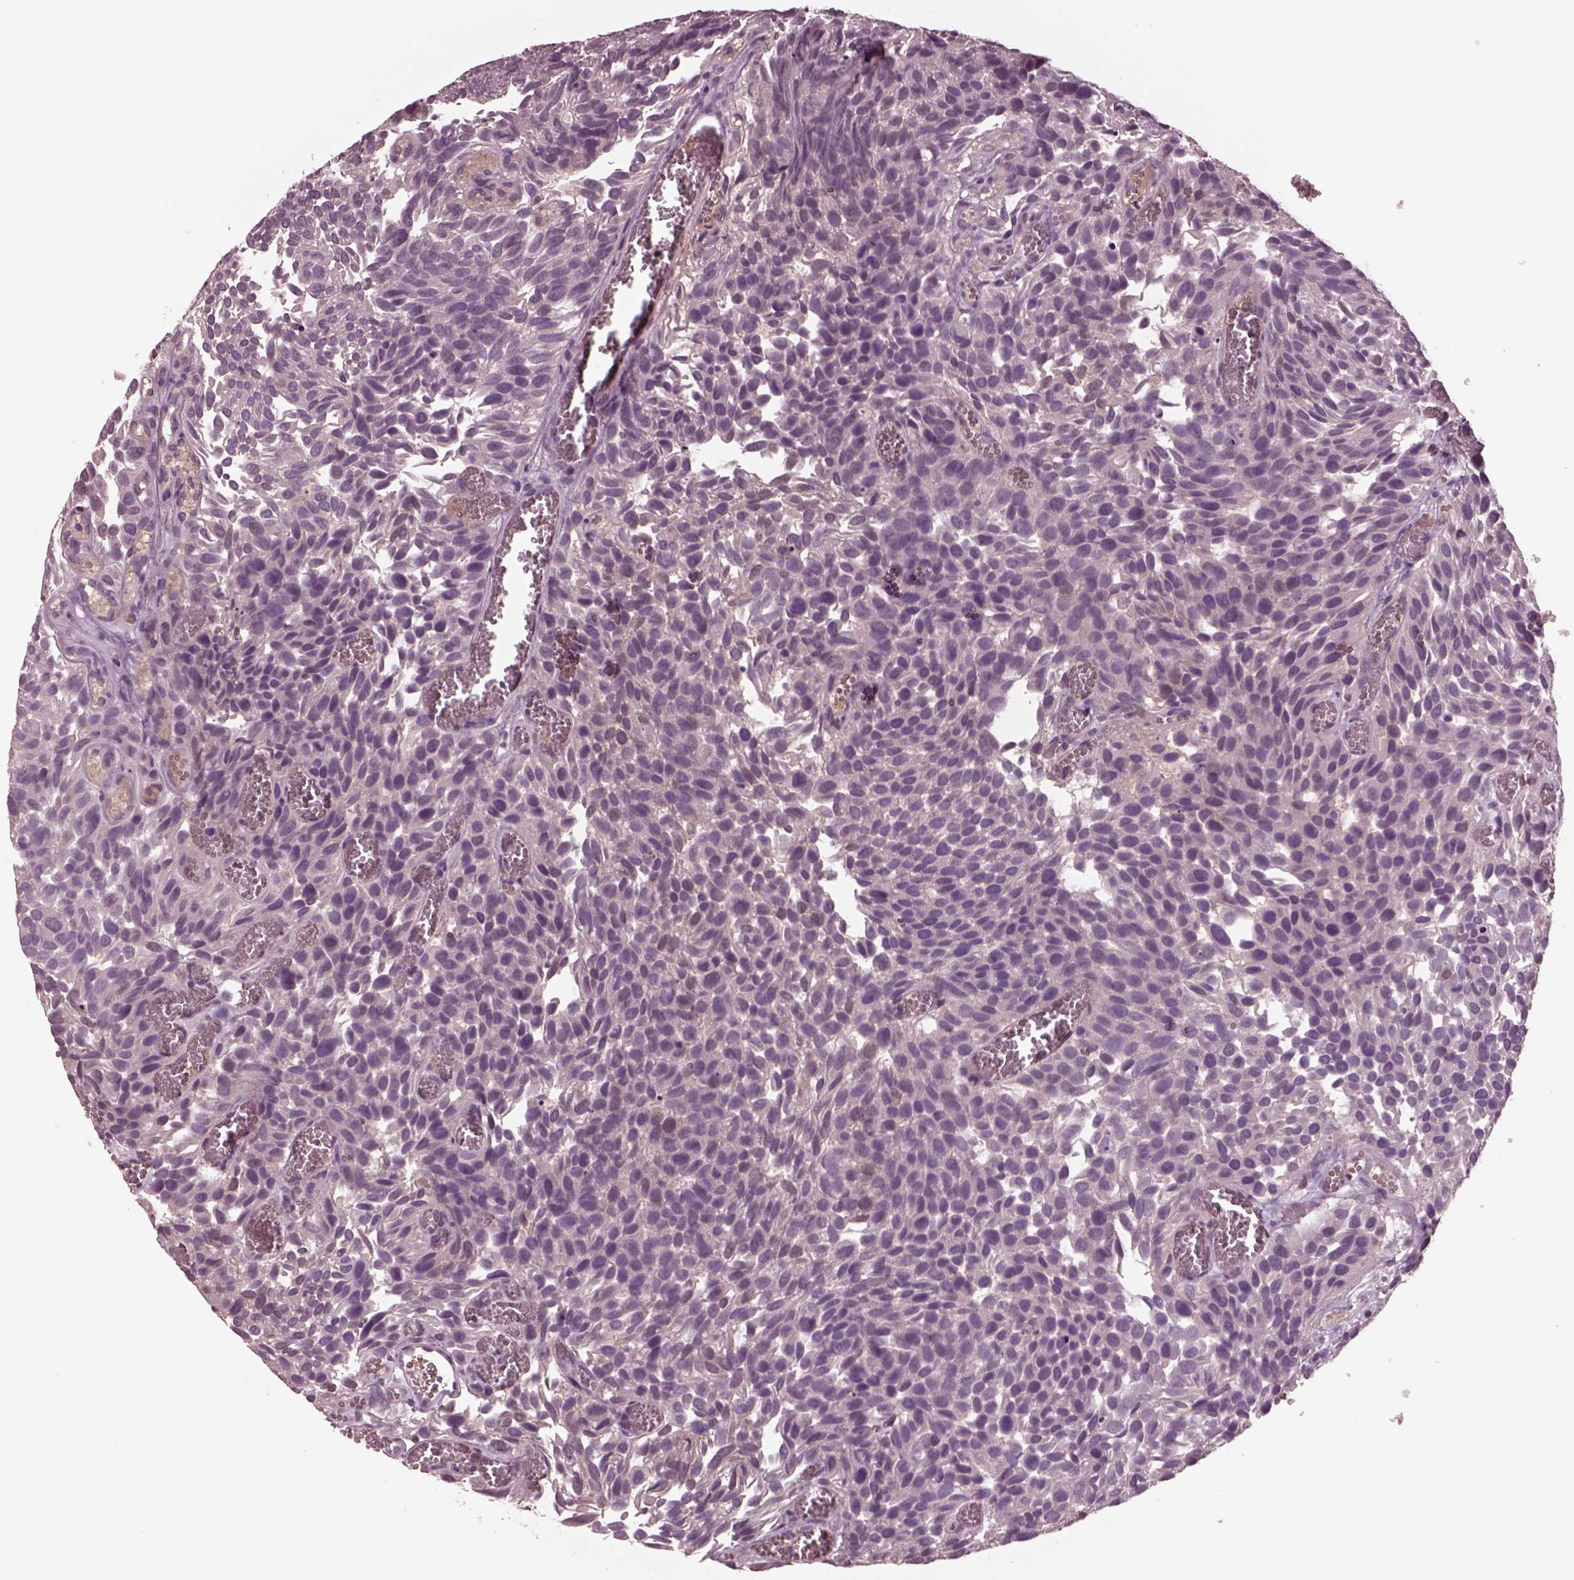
{"staining": {"intensity": "negative", "quantity": "none", "location": "none"}, "tissue": "urothelial cancer", "cell_type": "Tumor cells", "image_type": "cancer", "snomed": [{"axis": "morphology", "description": "Urothelial carcinoma, Low grade"}, {"axis": "topography", "description": "Urinary bladder"}], "caption": "Tumor cells show no significant protein expression in low-grade urothelial carcinoma.", "gene": "NAP1L5", "patient": {"sex": "female", "age": 69}}